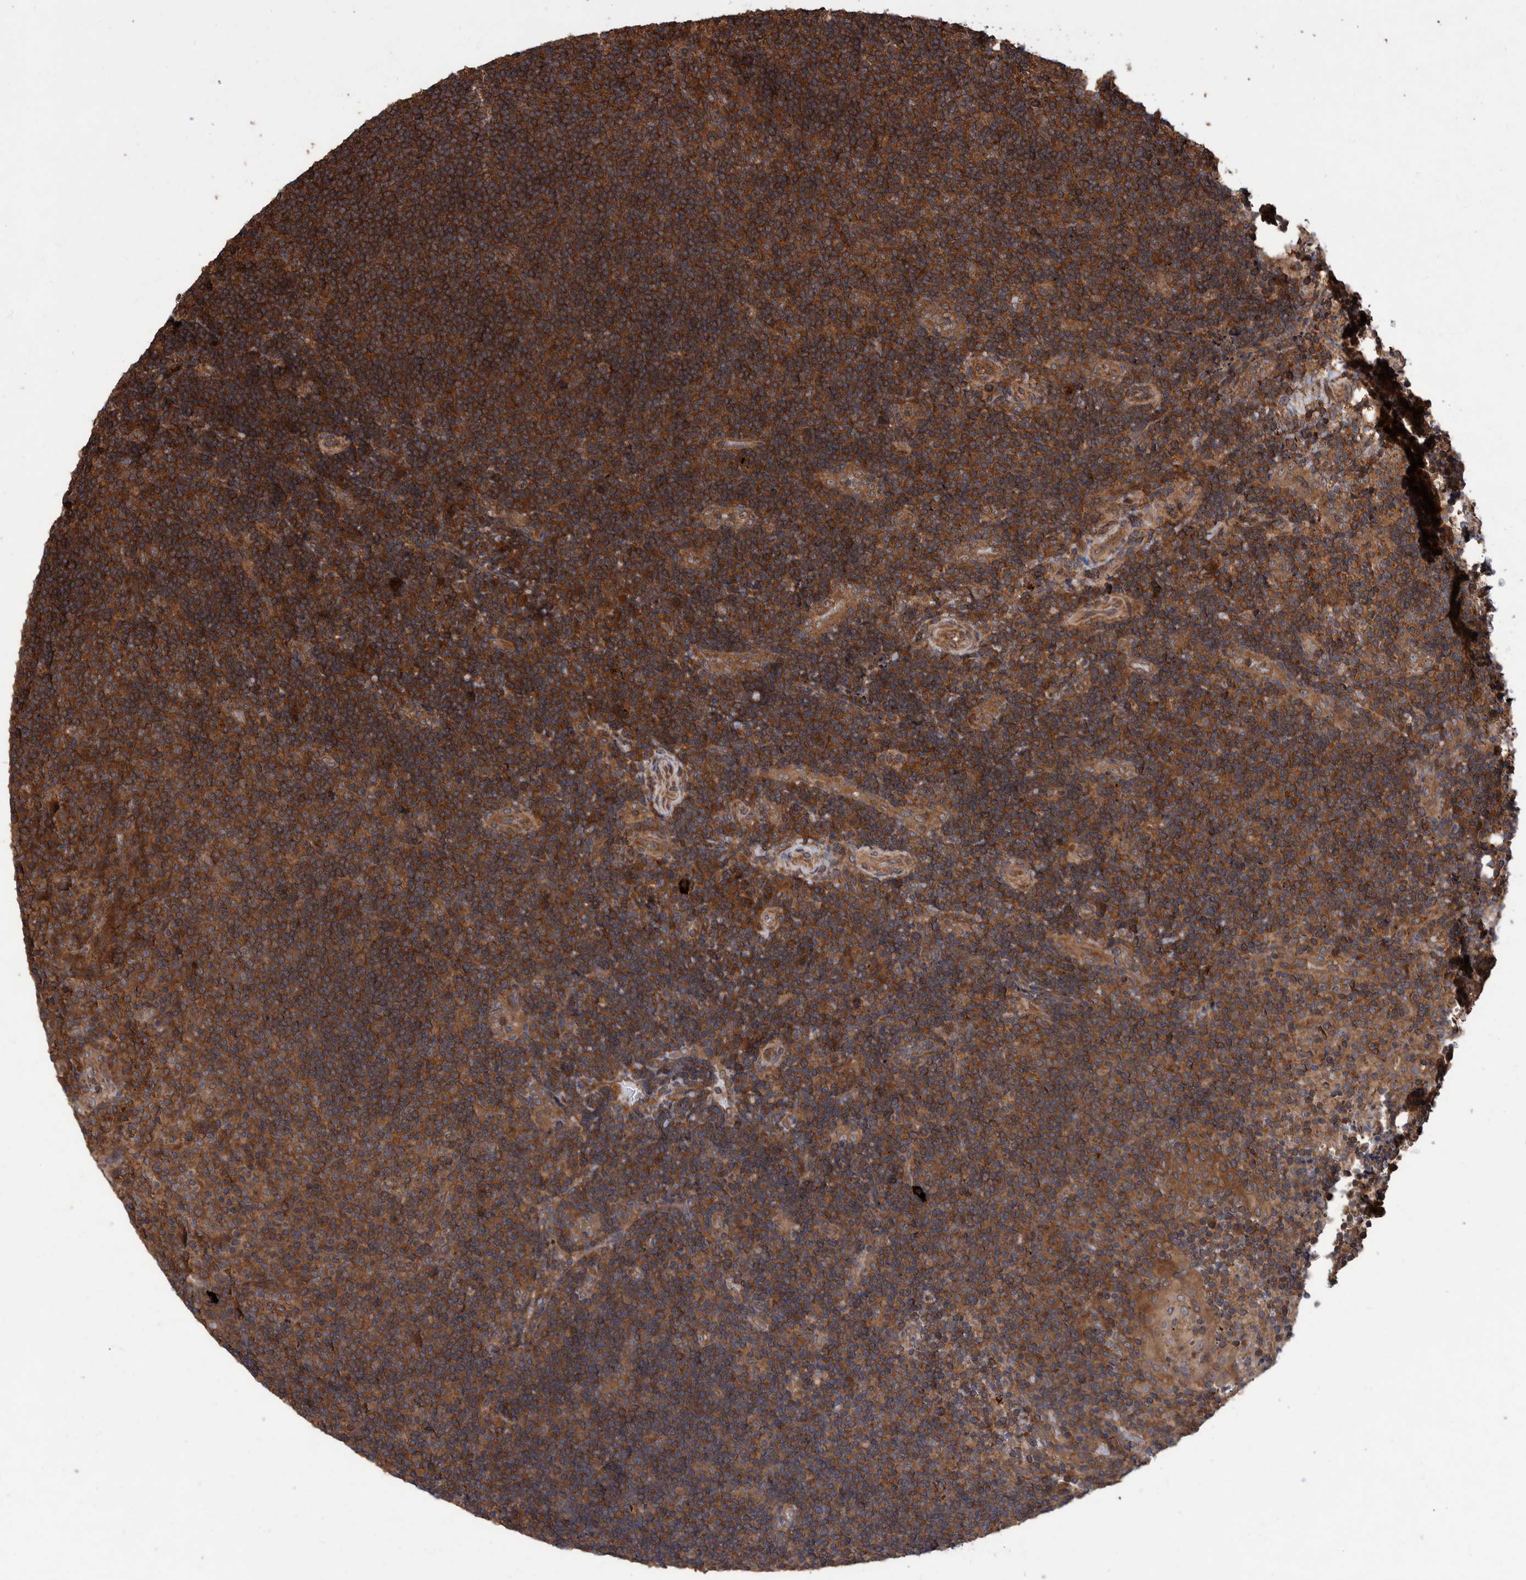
{"staining": {"intensity": "strong", "quantity": ">75%", "location": "cytoplasmic/membranous"}, "tissue": "lymphoma", "cell_type": "Tumor cells", "image_type": "cancer", "snomed": [{"axis": "morphology", "description": "Malignant lymphoma, non-Hodgkin's type, High grade"}, {"axis": "topography", "description": "Tonsil"}], "caption": "The micrograph demonstrates immunohistochemical staining of malignant lymphoma, non-Hodgkin's type (high-grade). There is strong cytoplasmic/membranous positivity is appreciated in approximately >75% of tumor cells.", "gene": "VBP1", "patient": {"sex": "female", "age": 36}}